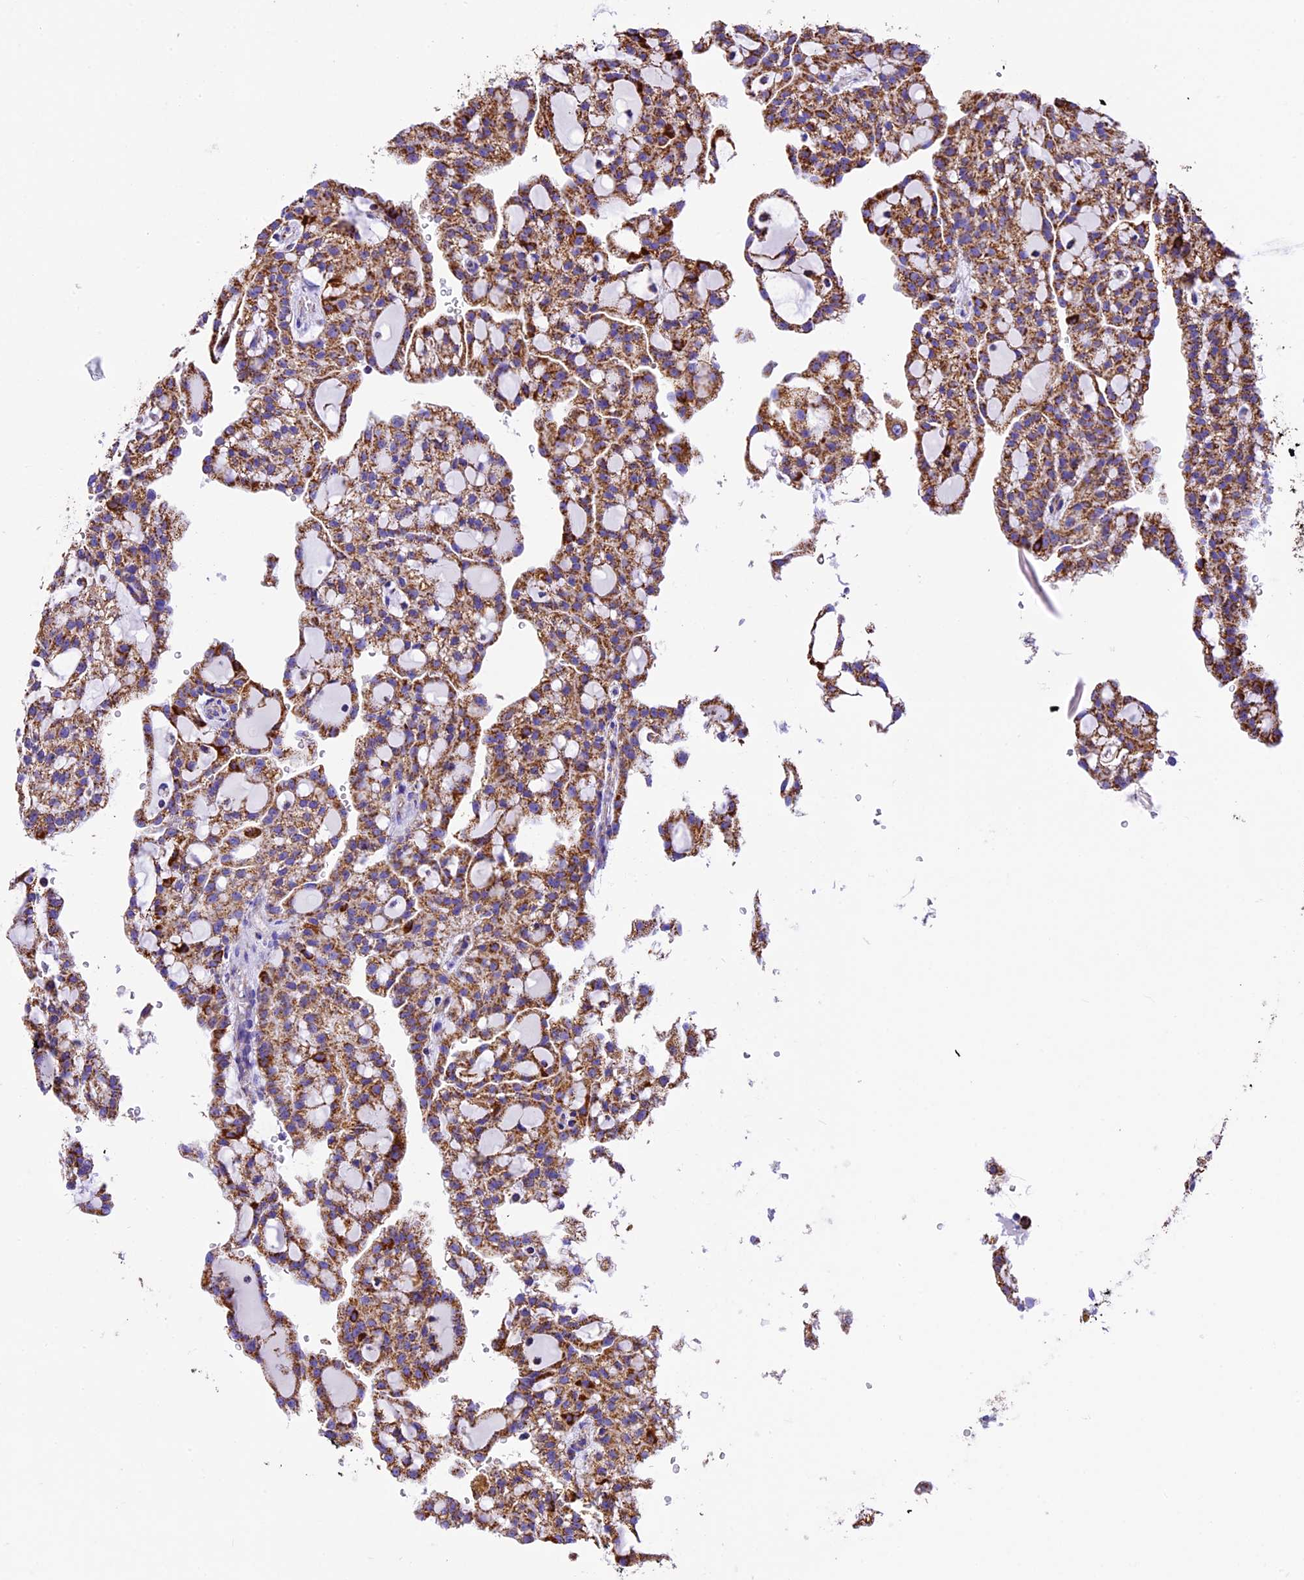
{"staining": {"intensity": "moderate", "quantity": ">75%", "location": "cytoplasmic/membranous"}, "tissue": "renal cancer", "cell_type": "Tumor cells", "image_type": "cancer", "snomed": [{"axis": "morphology", "description": "Adenocarcinoma, NOS"}, {"axis": "topography", "description": "Kidney"}], "caption": "Renal cancer stained with DAB immunohistochemistry (IHC) displays medium levels of moderate cytoplasmic/membranous positivity in approximately >75% of tumor cells.", "gene": "DCAF5", "patient": {"sex": "male", "age": 63}}